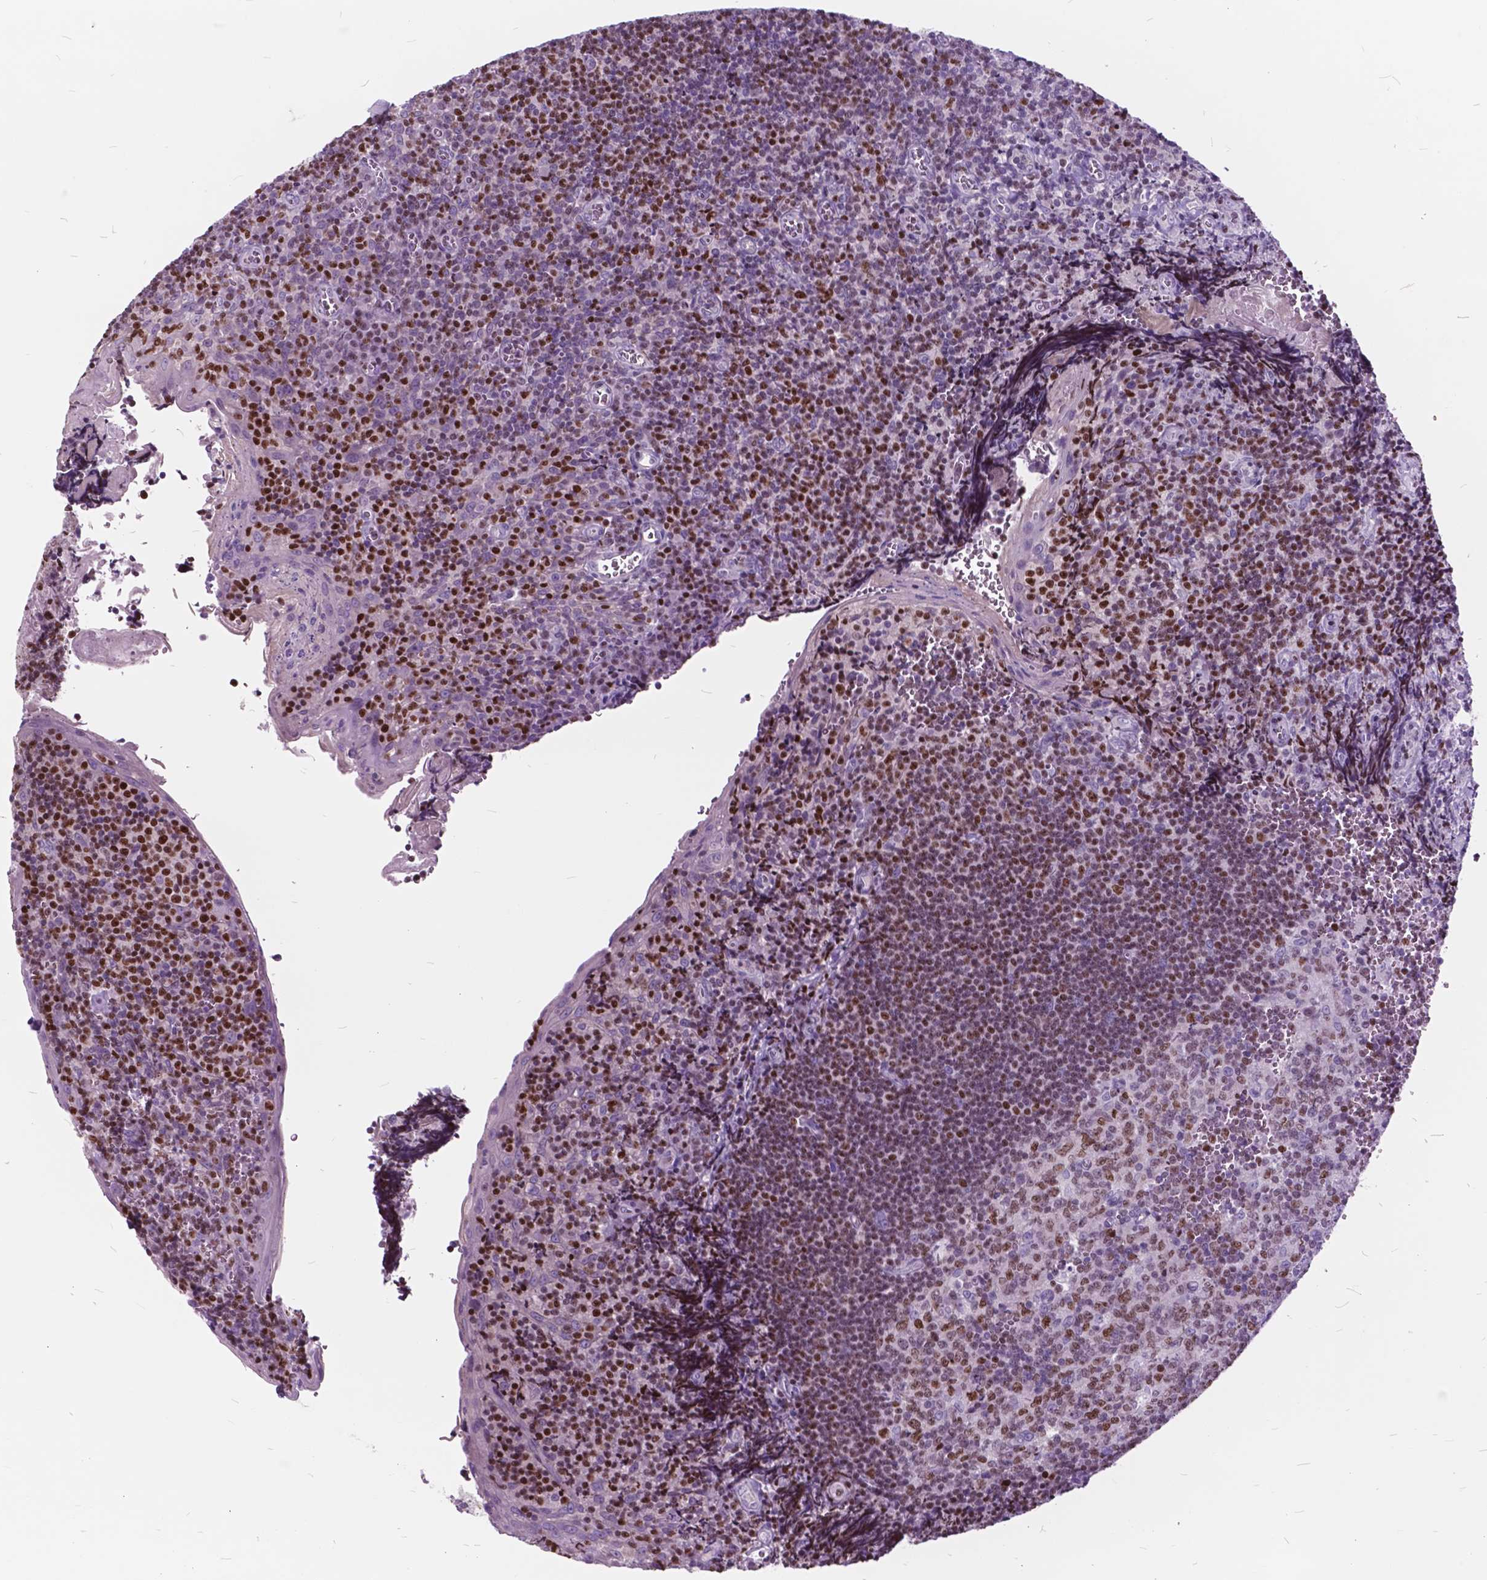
{"staining": {"intensity": "moderate", "quantity": "25%-75%", "location": "nuclear"}, "tissue": "tonsil", "cell_type": "Germinal center cells", "image_type": "normal", "snomed": [{"axis": "morphology", "description": "Normal tissue, NOS"}, {"axis": "morphology", "description": "Inflammation, NOS"}, {"axis": "topography", "description": "Tonsil"}], "caption": "Immunohistochemical staining of benign human tonsil exhibits 25%-75% levels of moderate nuclear protein staining in approximately 25%-75% of germinal center cells.", "gene": "SP140", "patient": {"sex": "female", "age": 31}}